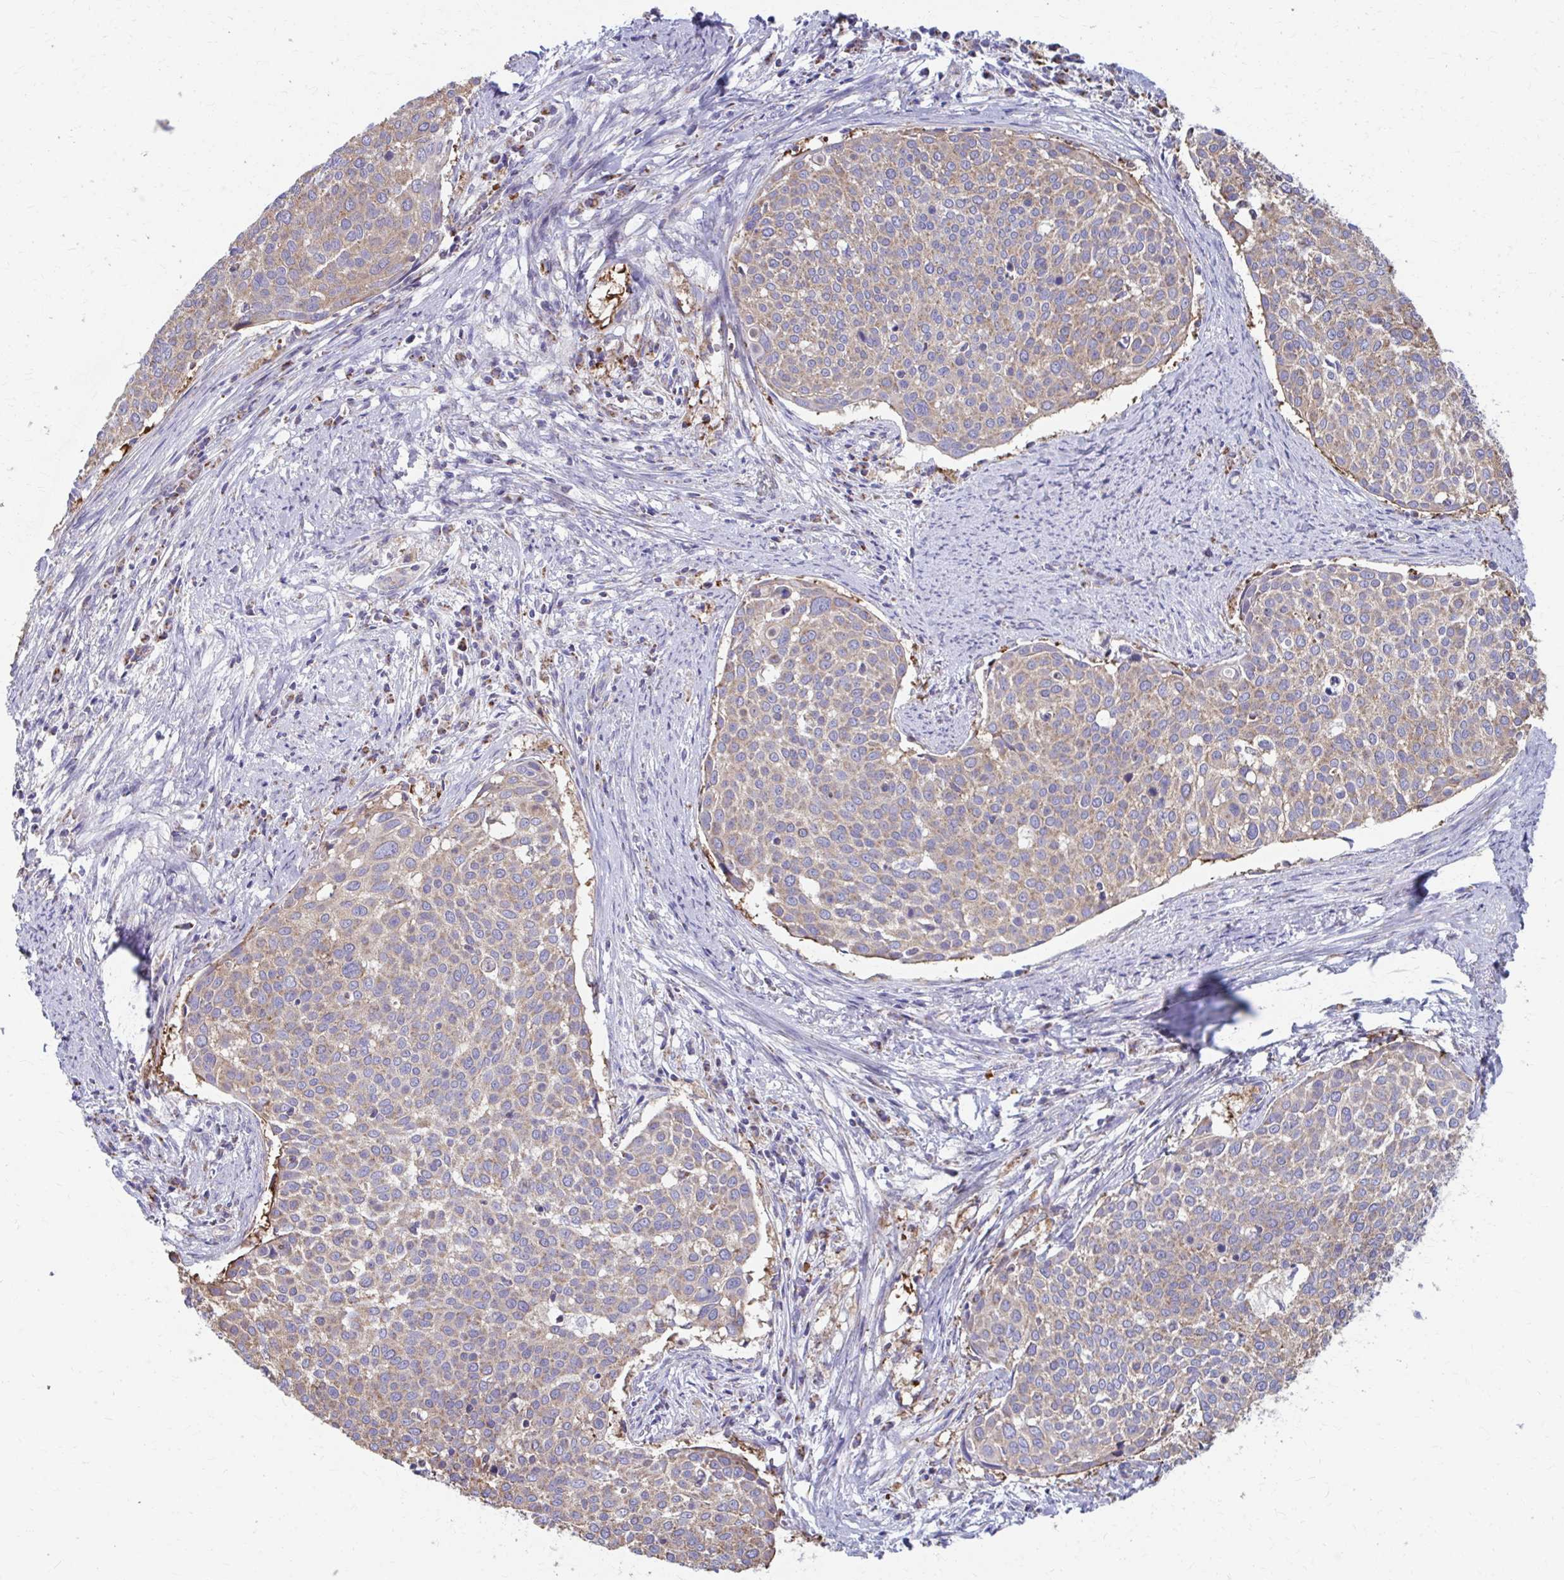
{"staining": {"intensity": "weak", "quantity": ">75%", "location": "cytoplasmic/membranous"}, "tissue": "cervical cancer", "cell_type": "Tumor cells", "image_type": "cancer", "snomed": [{"axis": "morphology", "description": "Squamous cell carcinoma, NOS"}, {"axis": "topography", "description": "Cervix"}], "caption": "Immunohistochemical staining of squamous cell carcinoma (cervical) shows low levels of weak cytoplasmic/membranous staining in approximately >75% of tumor cells.", "gene": "RCC1L", "patient": {"sex": "female", "age": 39}}